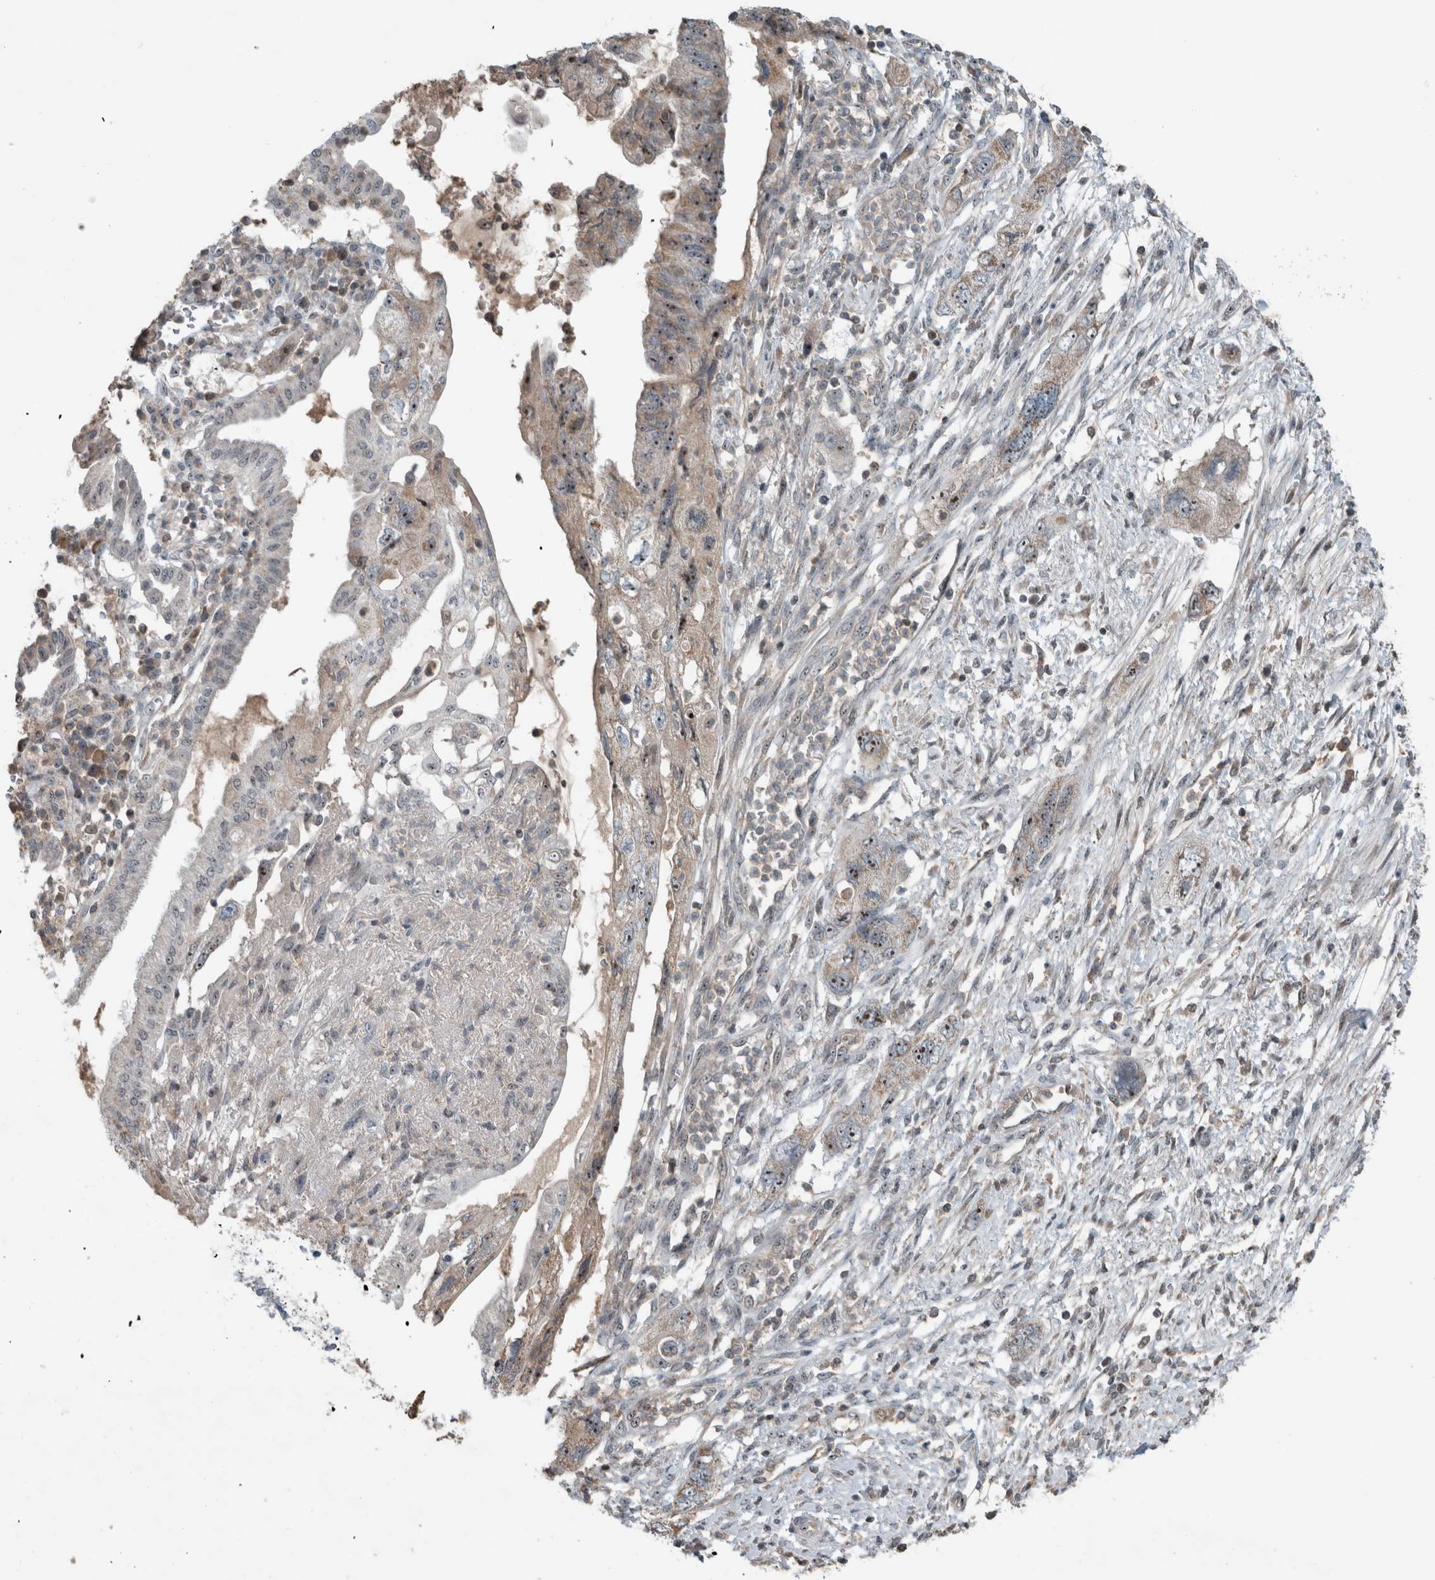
{"staining": {"intensity": "weak", "quantity": ">75%", "location": "cytoplasmic/membranous,nuclear"}, "tissue": "pancreatic cancer", "cell_type": "Tumor cells", "image_type": "cancer", "snomed": [{"axis": "morphology", "description": "Adenocarcinoma, NOS"}, {"axis": "topography", "description": "Pancreas"}], "caption": "This histopathology image reveals adenocarcinoma (pancreatic) stained with immunohistochemistry (IHC) to label a protein in brown. The cytoplasmic/membranous and nuclear of tumor cells show weak positivity for the protein. Nuclei are counter-stained blue.", "gene": "RPF1", "patient": {"sex": "female", "age": 73}}